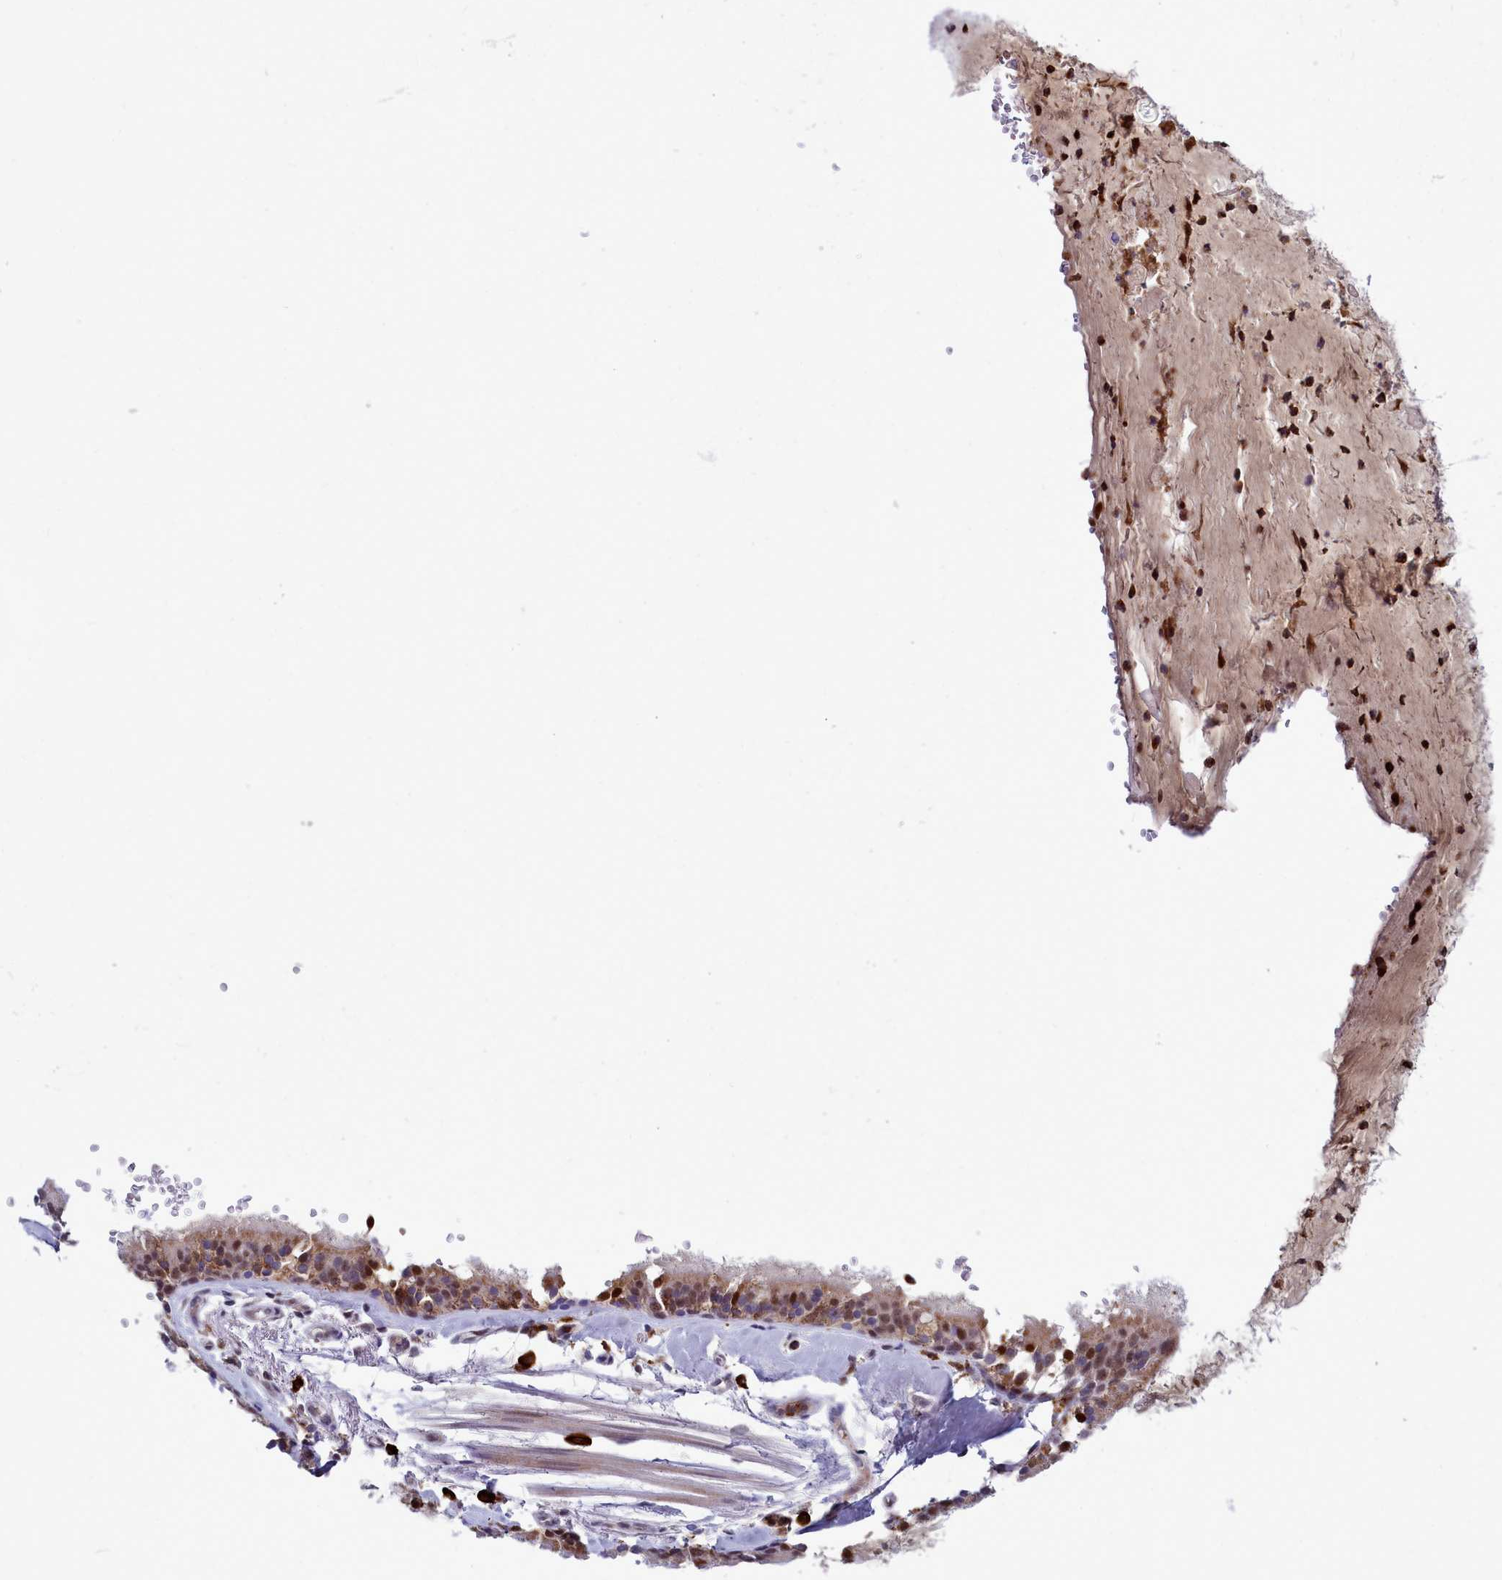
{"staining": {"intensity": "negative", "quantity": "none", "location": "none"}, "tissue": "adipose tissue", "cell_type": "Adipocytes", "image_type": "normal", "snomed": [{"axis": "morphology", "description": "Normal tissue, NOS"}, {"axis": "topography", "description": "Lymph node"}, {"axis": "topography", "description": "Cartilage tissue"}, {"axis": "topography", "description": "Bronchus"}], "caption": "Immunohistochemistry (IHC) micrograph of unremarkable adipose tissue: adipose tissue stained with DAB (3,3'-diaminobenzidine) exhibits no significant protein positivity in adipocytes.", "gene": "POM121L2", "patient": {"sex": "male", "age": 63}}